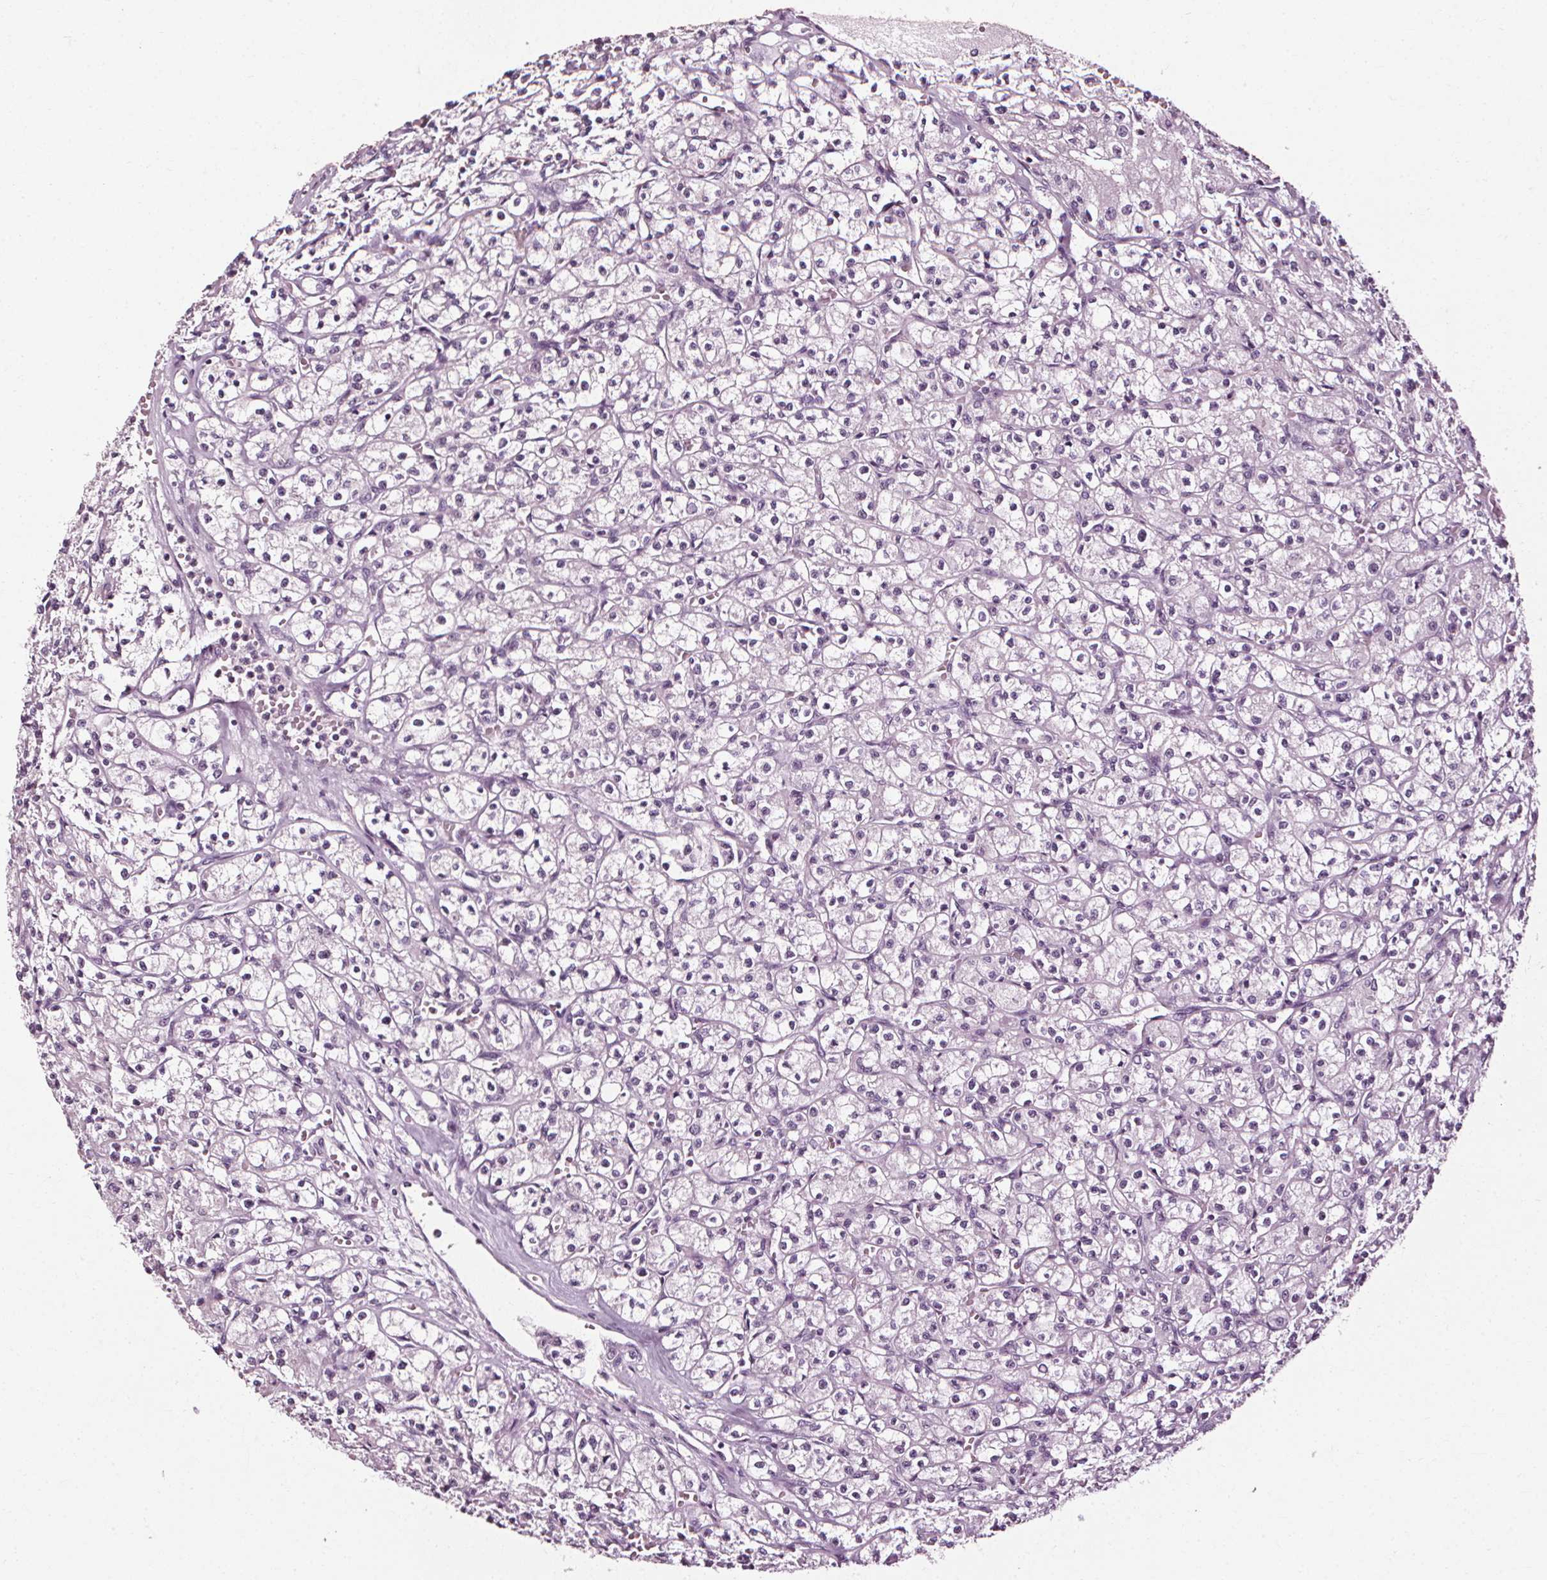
{"staining": {"intensity": "negative", "quantity": "none", "location": "none"}, "tissue": "renal cancer", "cell_type": "Tumor cells", "image_type": "cancer", "snomed": [{"axis": "morphology", "description": "Adenocarcinoma, NOS"}, {"axis": "topography", "description": "Kidney"}], "caption": "A high-resolution histopathology image shows immunohistochemistry staining of adenocarcinoma (renal), which exhibits no significant staining in tumor cells. Brightfield microscopy of IHC stained with DAB (3,3'-diaminobenzidine) (brown) and hematoxylin (blue), captured at high magnification.", "gene": "DEFA5", "patient": {"sex": "female", "age": 70}}